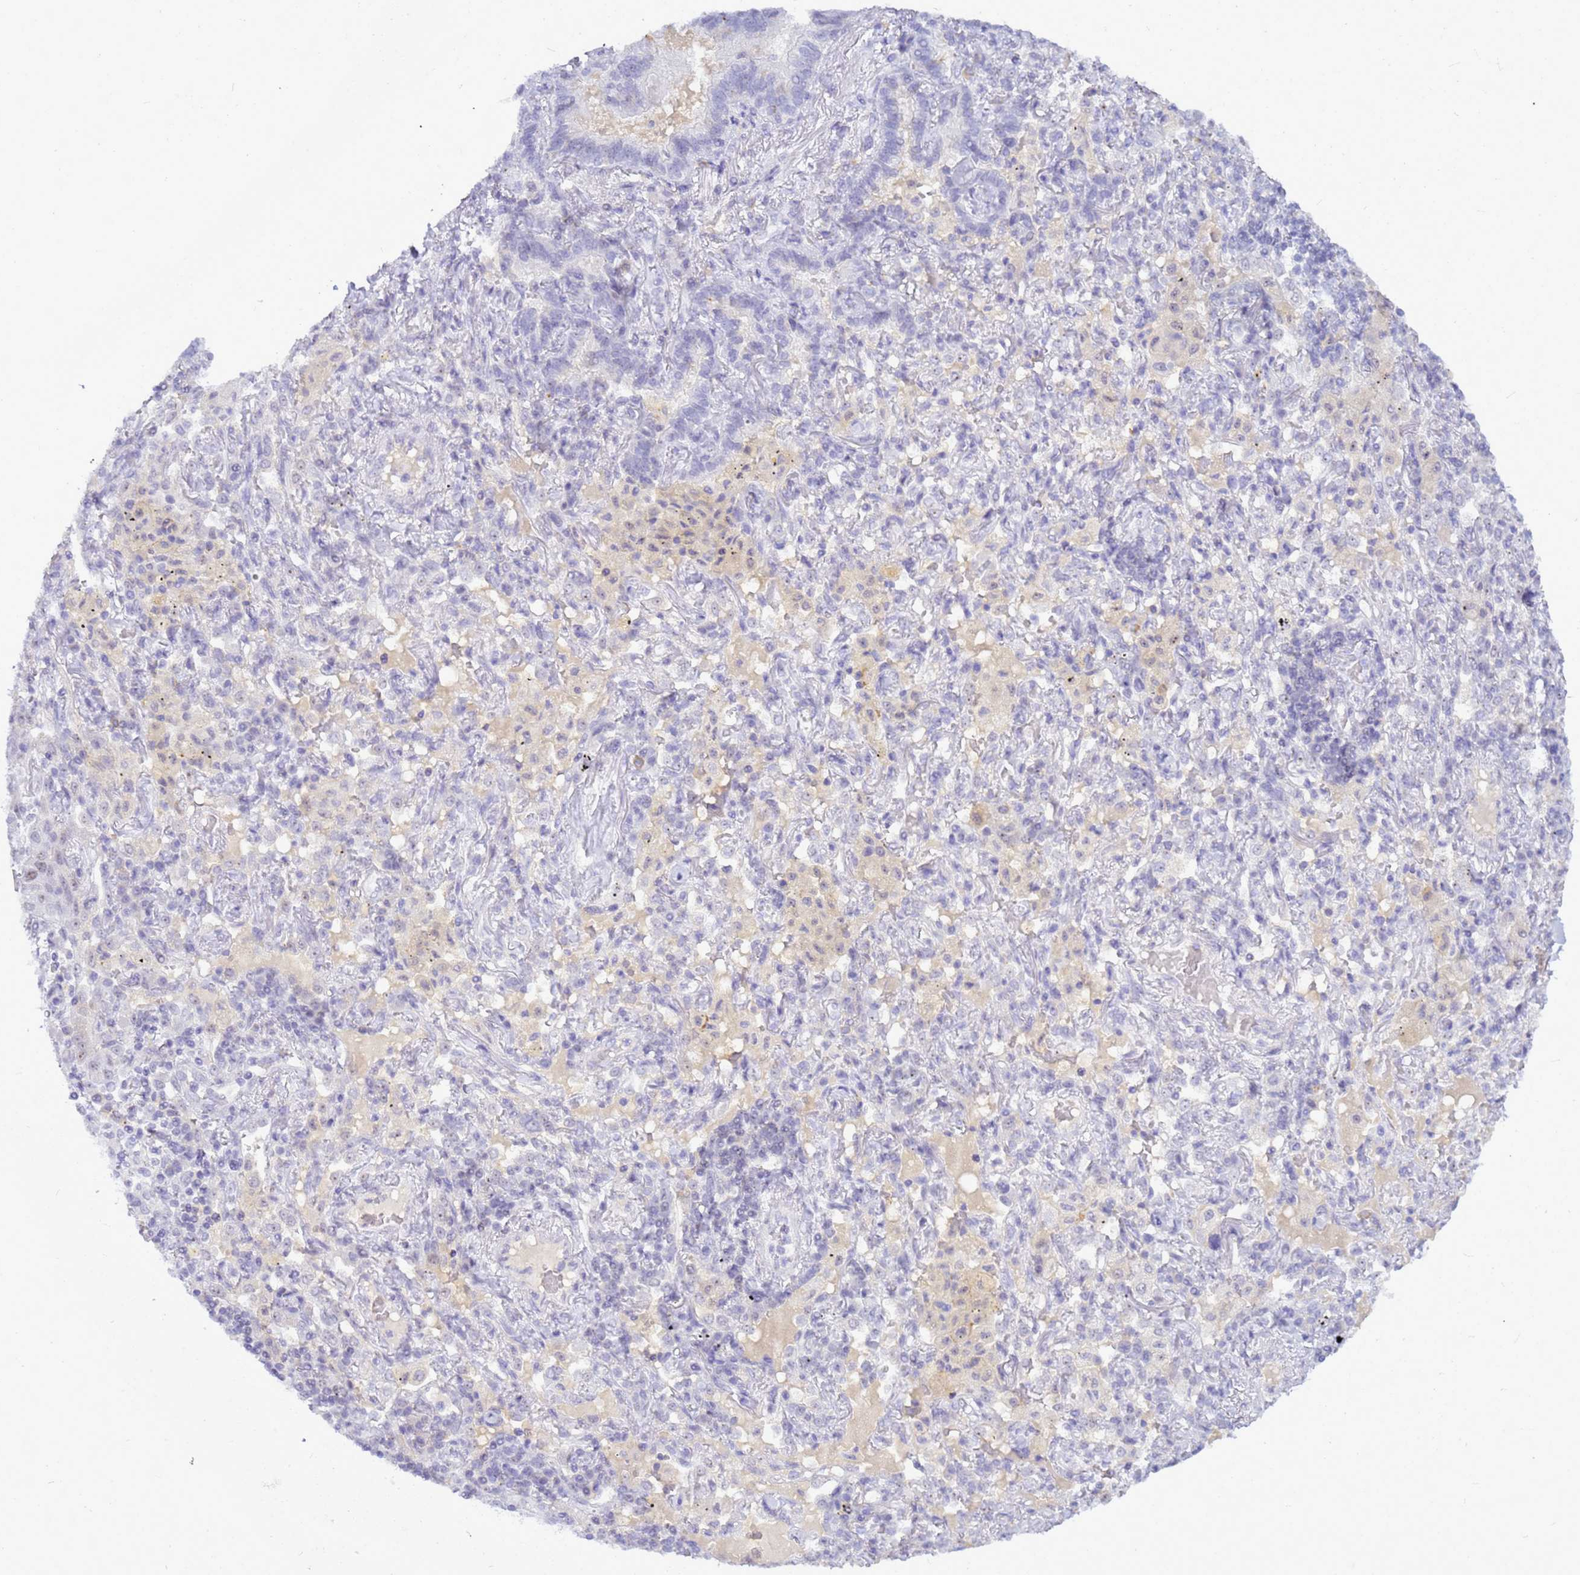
{"staining": {"intensity": "negative", "quantity": "none", "location": "none"}, "tissue": "lung cancer", "cell_type": "Tumor cells", "image_type": "cancer", "snomed": [{"axis": "morphology", "description": "Squamous cell carcinoma, NOS"}, {"axis": "topography", "description": "Lung"}], "caption": "DAB (3,3'-diaminobenzidine) immunohistochemical staining of human squamous cell carcinoma (lung) reveals no significant expression in tumor cells.", "gene": "DMRTC2", "patient": {"sex": "female", "age": 70}}